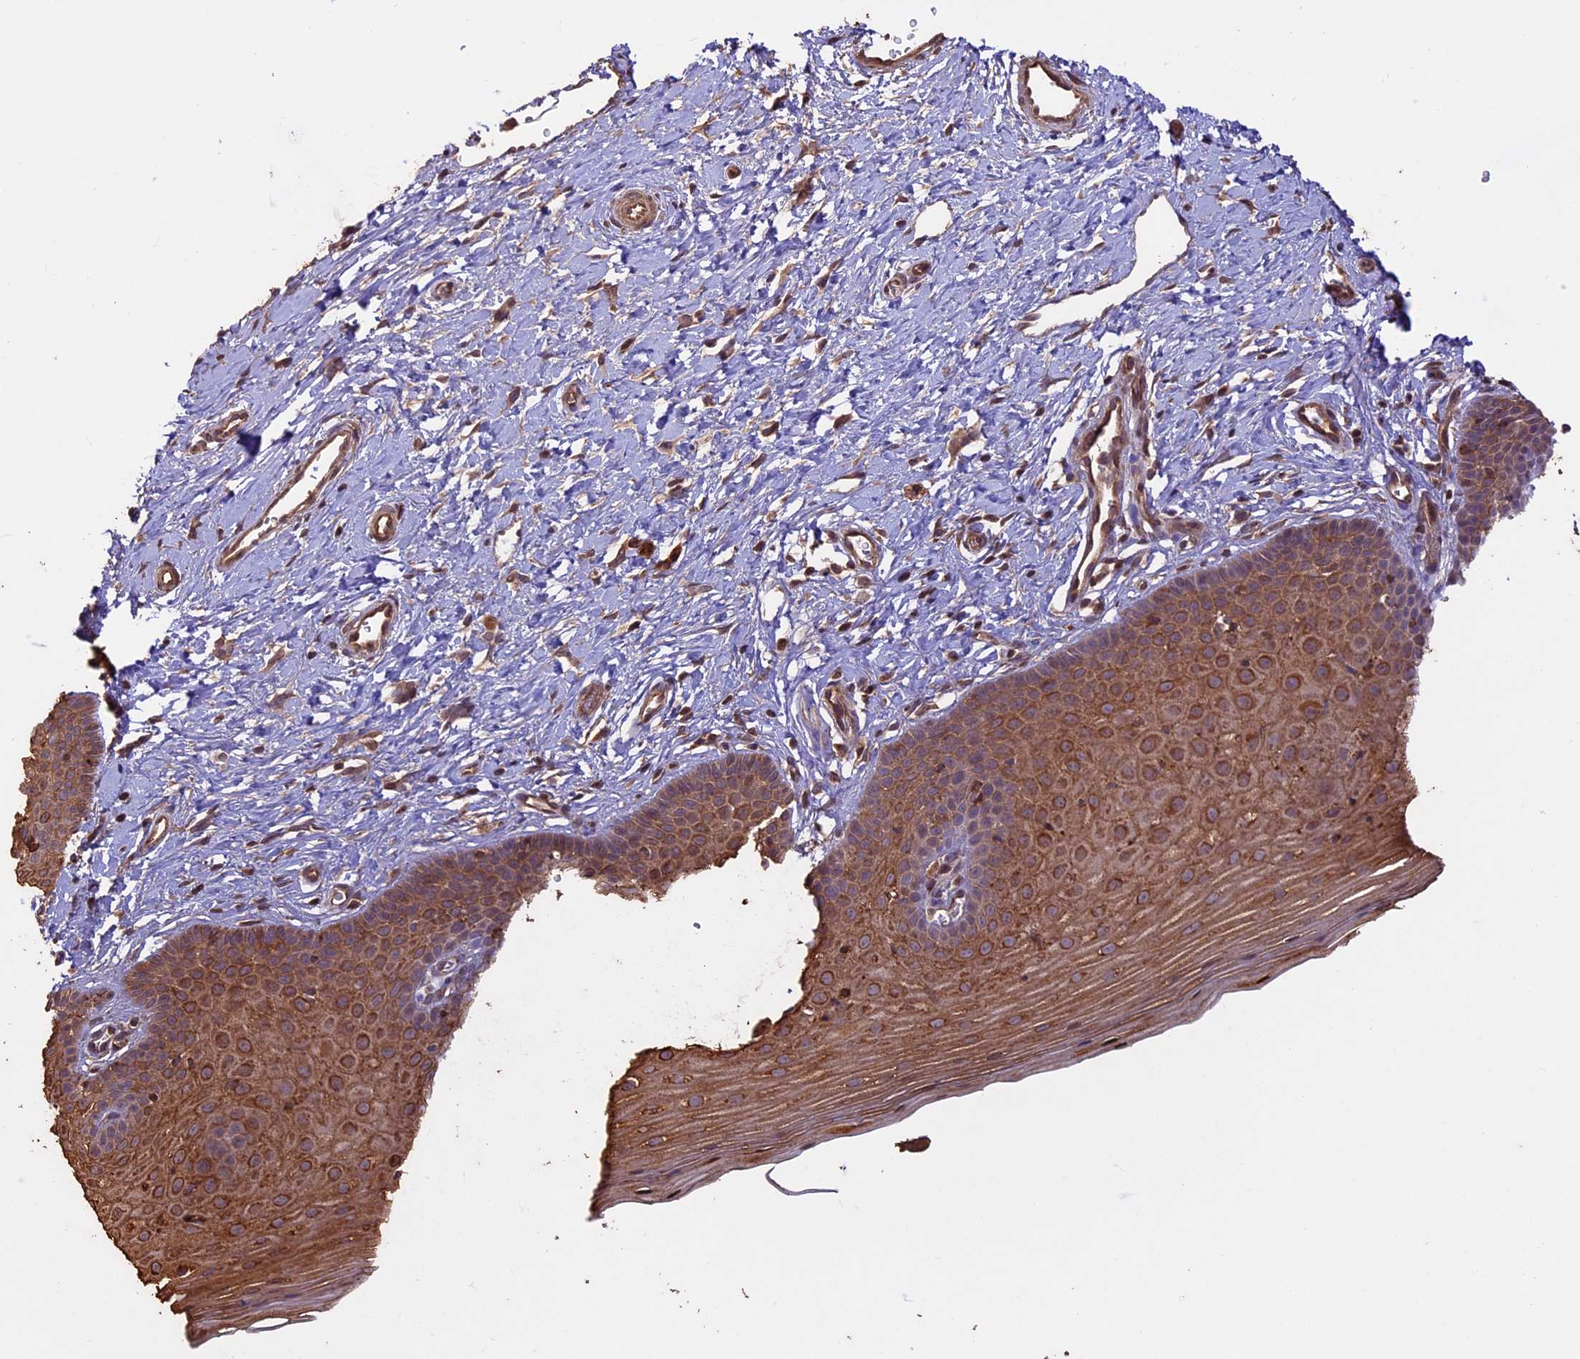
{"staining": {"intensity": "strong", "quantity": ">75%", "location": "cytoplasmic/membranous"}, "tissue": "cervix", "cell_type": "Glandular cells", "image_type": "normal", "snomed": [{"axis": "morphology", "description": "Normal tissue, NOS"}, {"axis": "topography", "description": "Cervix"}], "caption": "Cervix stained with immunohistochemistry shows strong cytoplasmic/membranous positivity in about >75% of glandular cells. (Stains: DAB in brown, nuclei in blue, Microscopy: brightfield microscopy at high magnification).", "gene": "BCAS4", "patient": {"sex": "female", "age": 36}}